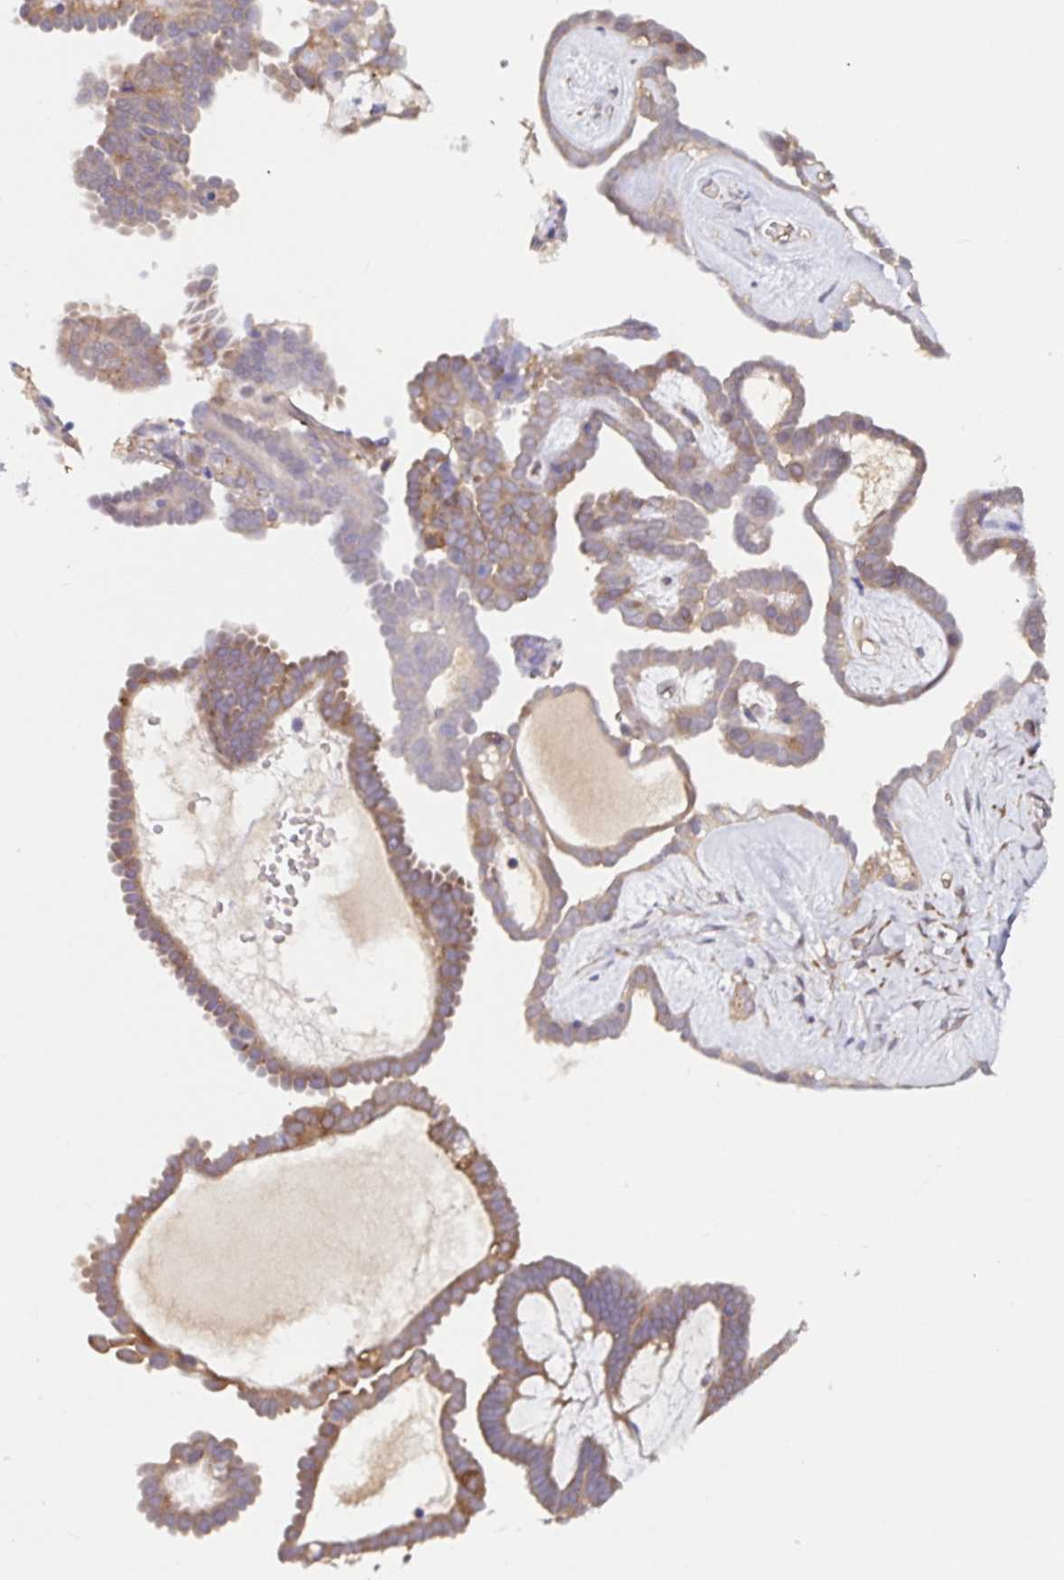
{"staining": {"intensity": "moderate", "quantity": "25%-75%", "location": "cytoplasmic/membranous"}, "tissue": "ovarian cancer", "cell_type": "Tumor cells", "image_type": "cancer", "snomed": [{"axis": "morphology", "description": "Cystadenocarcinoma, serous, NOS"}, {"axis": "topography", "description": "Ovary"}], "caption": "This is an image of IHC staining of ovarian cancer, which shows moderate expression in the cytoplasmic/membranous of tumor cells.", "gene": "RSRP1", "patient": {"sex": "female", "age": 71}}